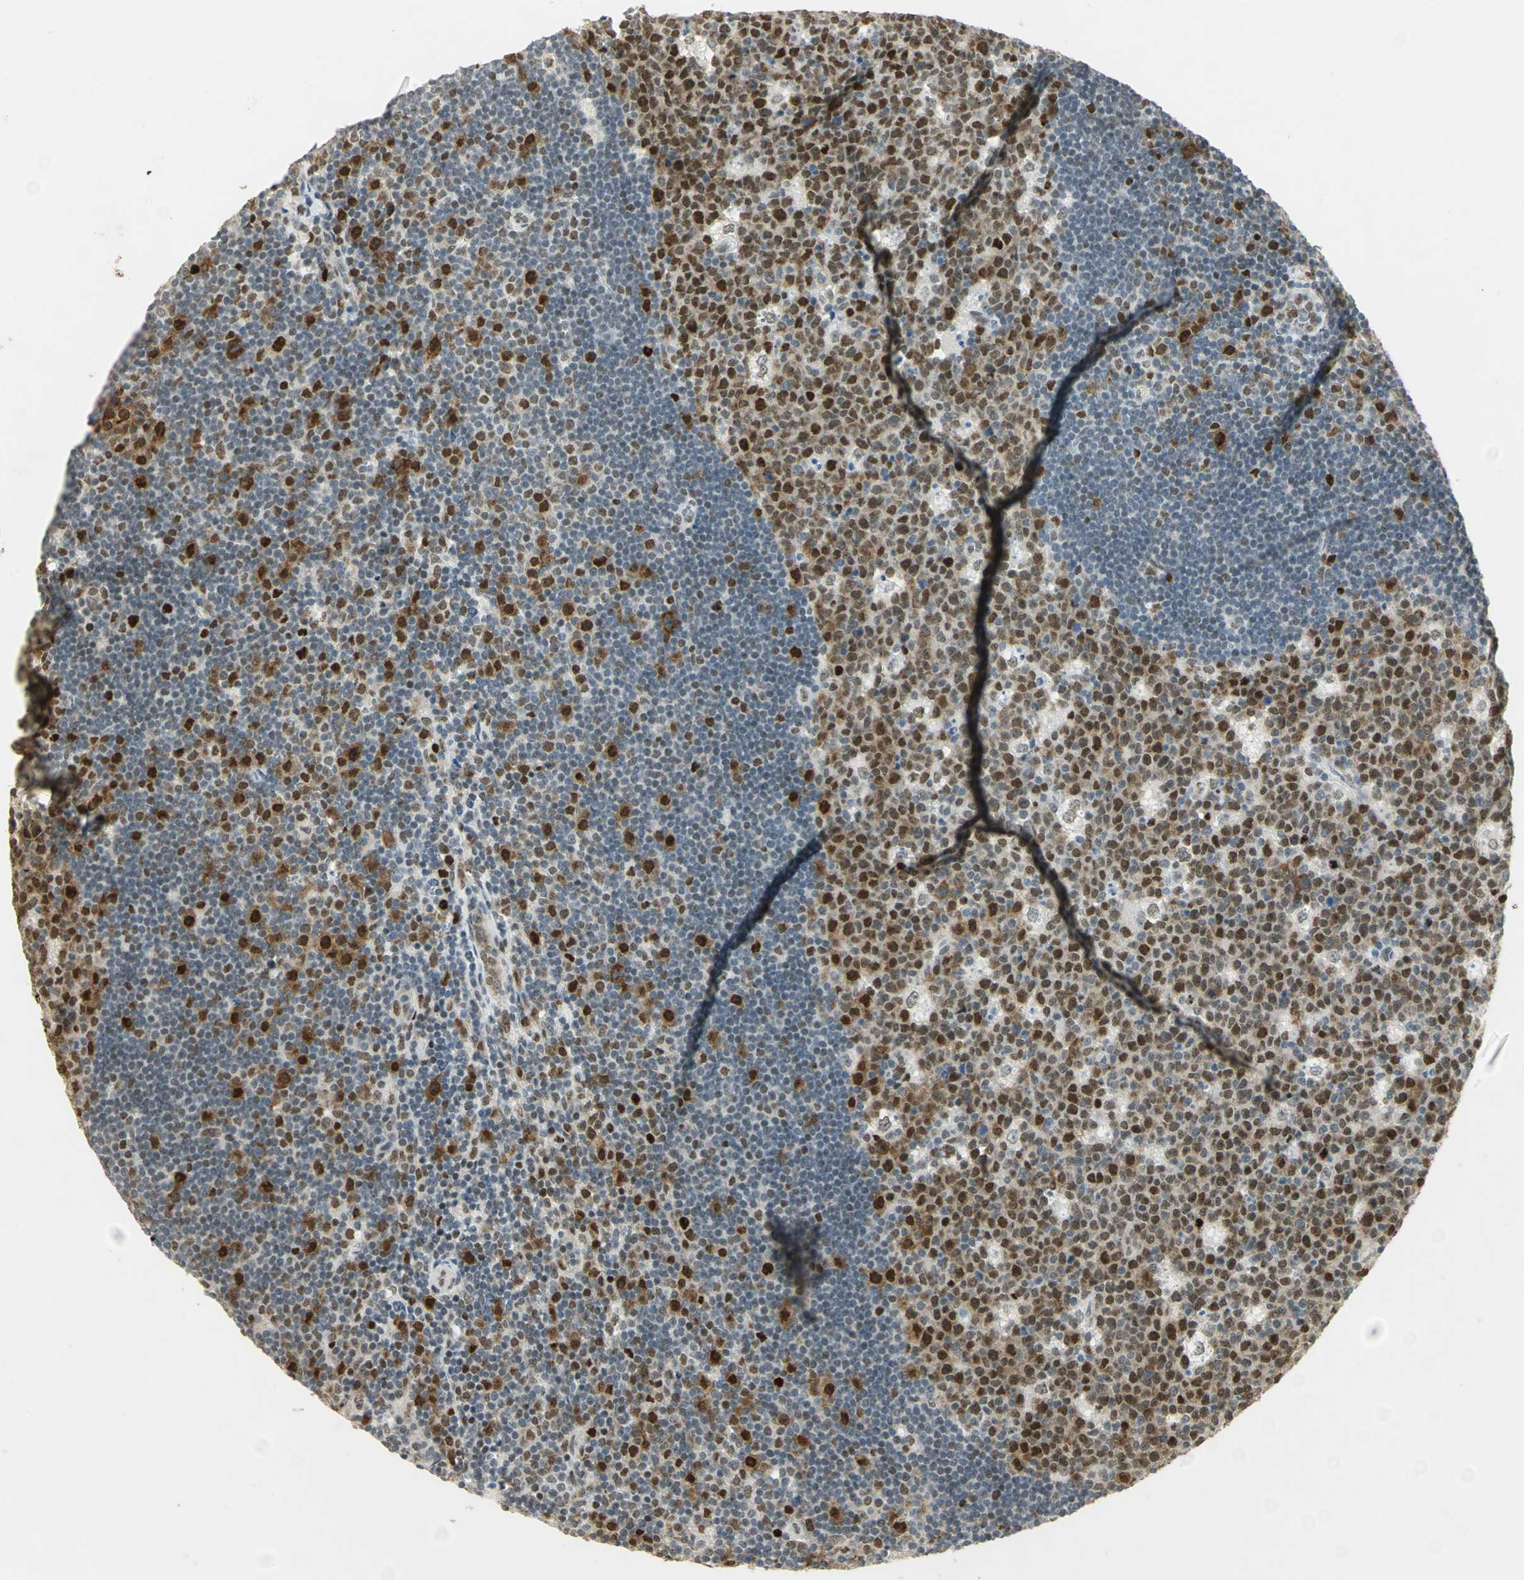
{"staining": {"intensity": "strong", "quantity": ">75%", "location": "nuclear"}, "tissue": "lymph node", "cell_type": "Germinal center cells", "image_type": "normal", "snomed": [{"axis": "morphology", "description": "Normal tissue, NOS"}, {"axis": "topography", "description": "Lymph node"}, {"axis": "topography", "description": "Salivary gland"}], "caption": "High-magnification brightfield microscopy of benign lymph node stained with DAB (3,3'-diaminobenzidine) (brown) and counterstained with hematoxylin (blue). germinal center cells exhibit strong nuclear positivity is identified in about>75% of cells. The protein is shown in brown color, while the nuclei are stained blue.", "gene": "AK6", "patient": {"sex": "male", "age": 8}}